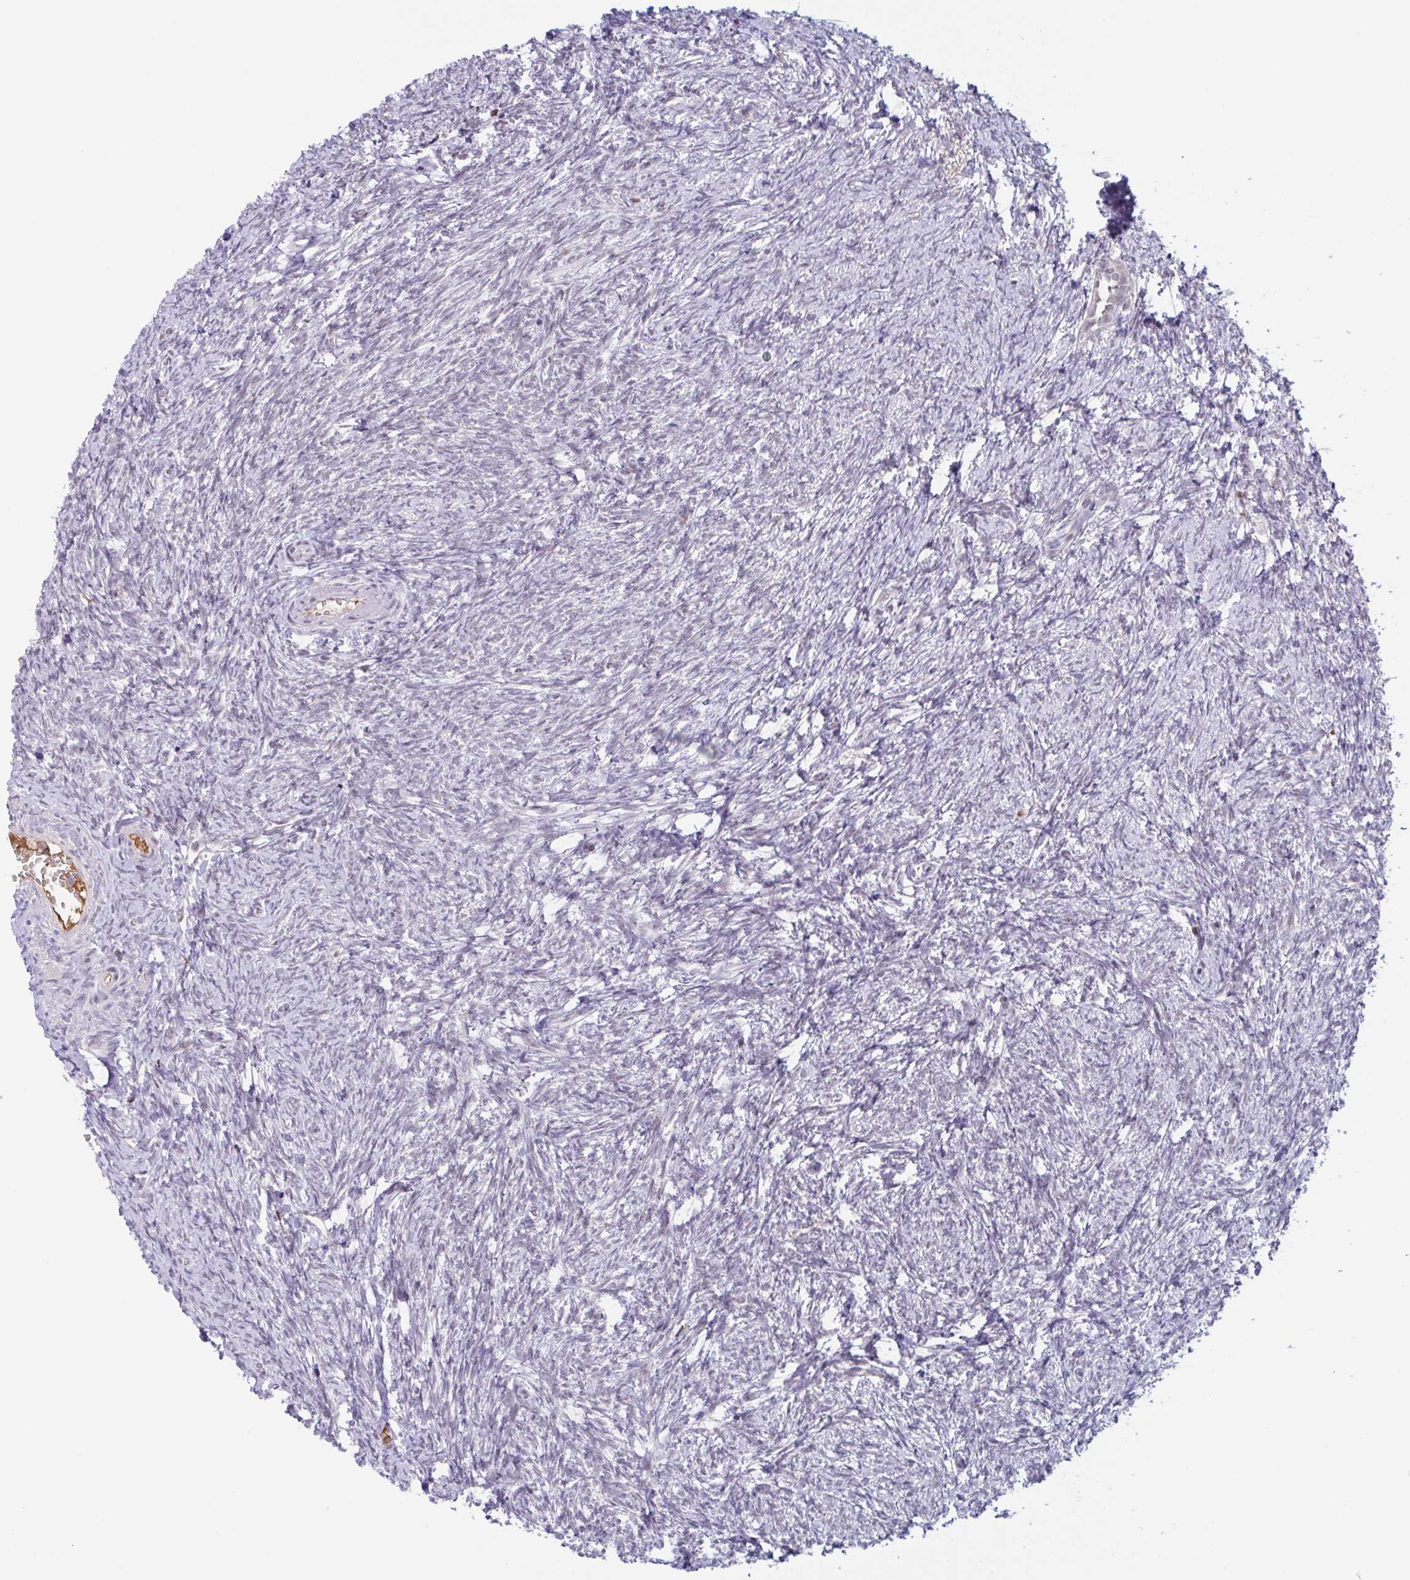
{"staining": {"intensity": "moderate", "quantity": ">75%", "location": "nuclear"}, "tissue": "ovary", "cell_type": "Follicle cells", "image_type": "normal", "snomed": [{"axis": "morphology", "description": "Normal tissue, NOS"}, {"axis": "topography", "description": "Ovary"}], "caption": "Ovary stained with a protein marker displays moderate staining in follicle cells.", "gene": "PLG", "patient": {"sex": "female", "age": 41}}